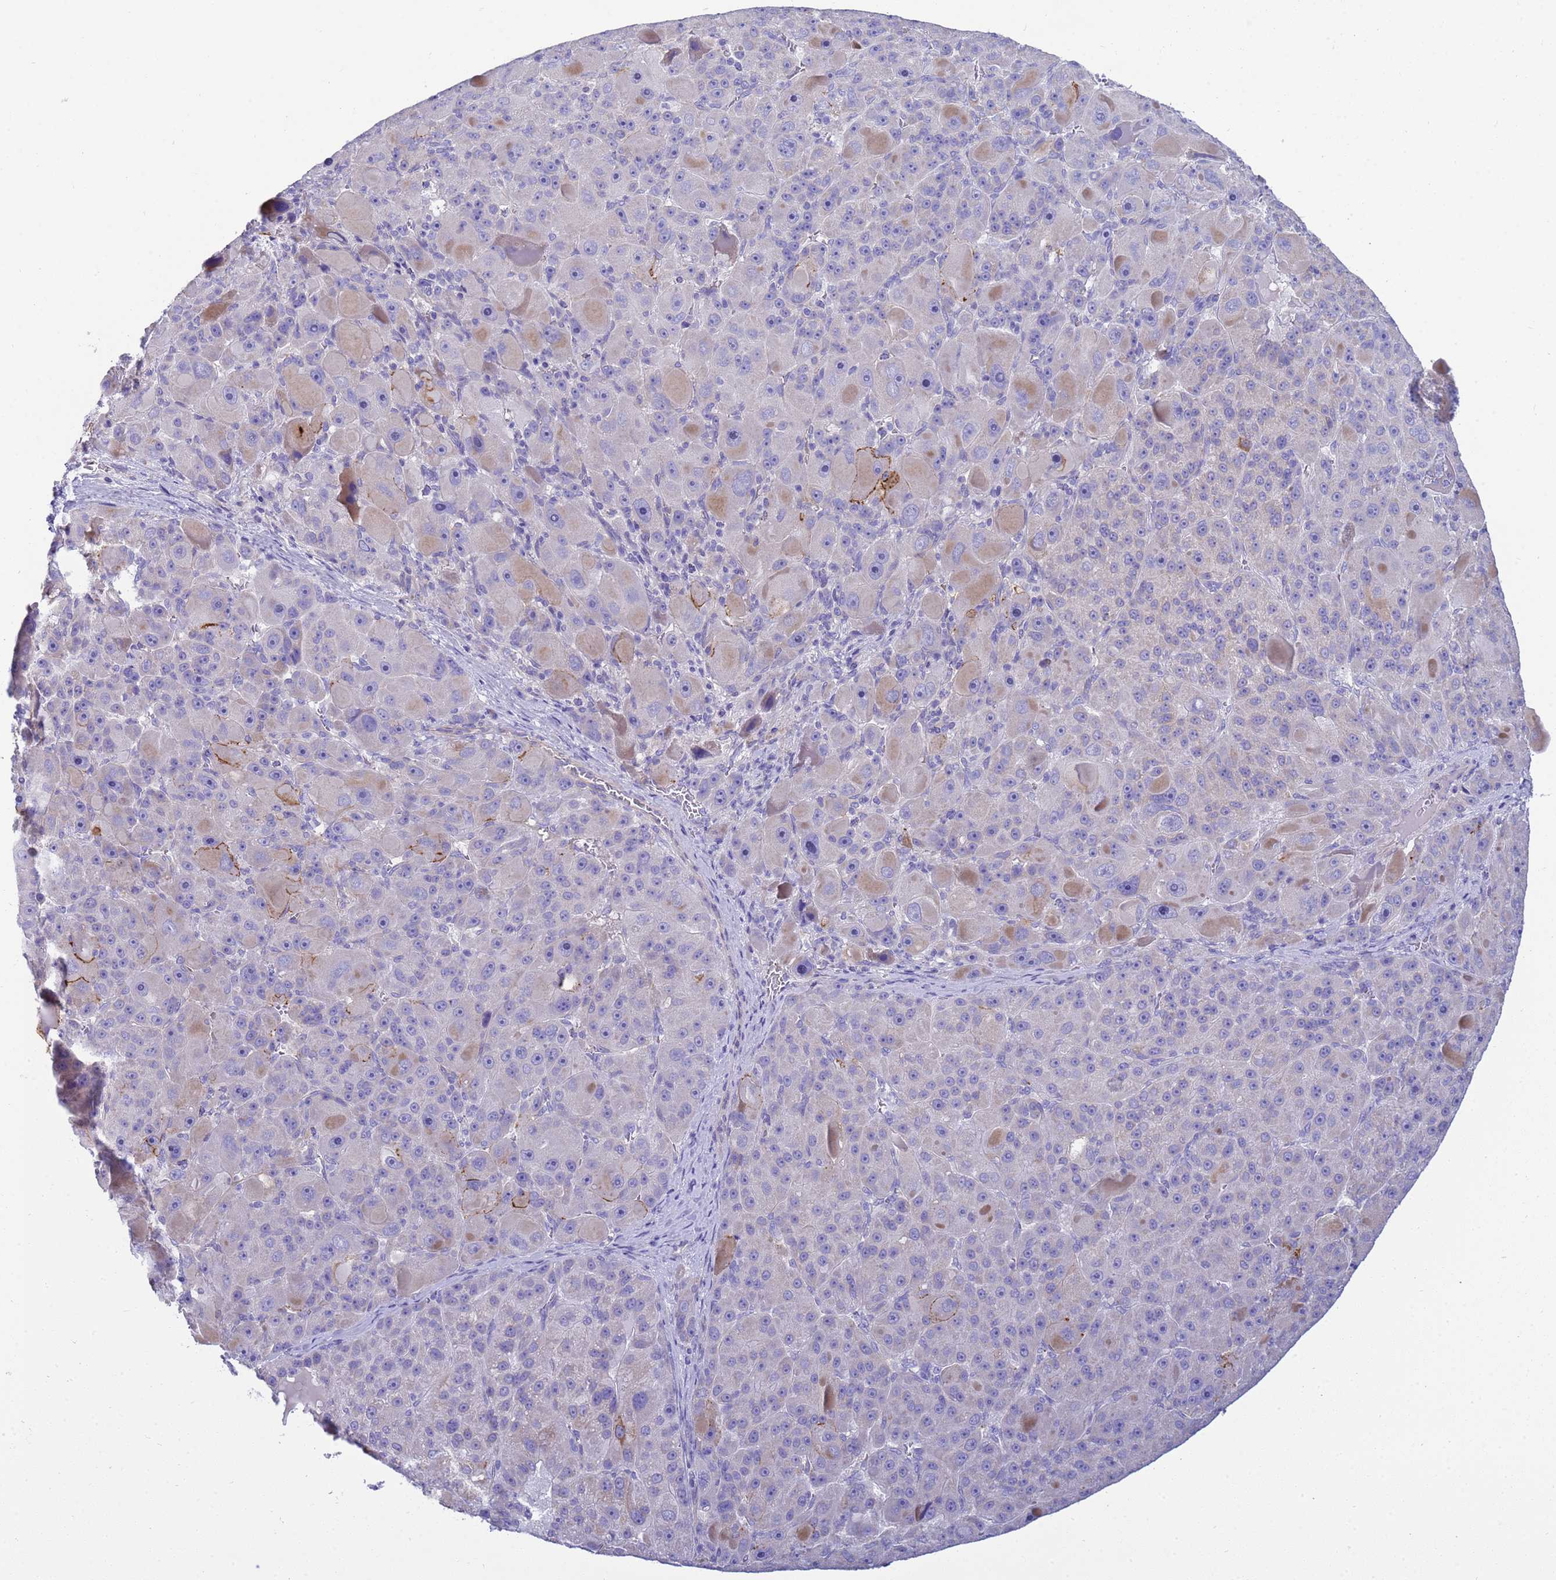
{"staining": {"intensity": "weak", "quantity": "<25%", "location": "cytoplasmic/membranous"}, "tissue": "liver cancer", "cell_type": "Tumor cells", "image_type": "cancer", "snomed": [{"axis": "morphology", "description": "Carcinoma, Hepatocellular, NOS"}, {"axis": "topography", "description": "Liver"}], "caption": "Immunohistochemistry image of neoplastic tissue: human liver cancer (hepatocellular carcinoma) stained with DAB (3,3'-diaminobenzidine) reveals no significant protein positivity in tumor cells.", "gene": "RIPPLY2", "patient": {"sex": "male", "age": 76}}